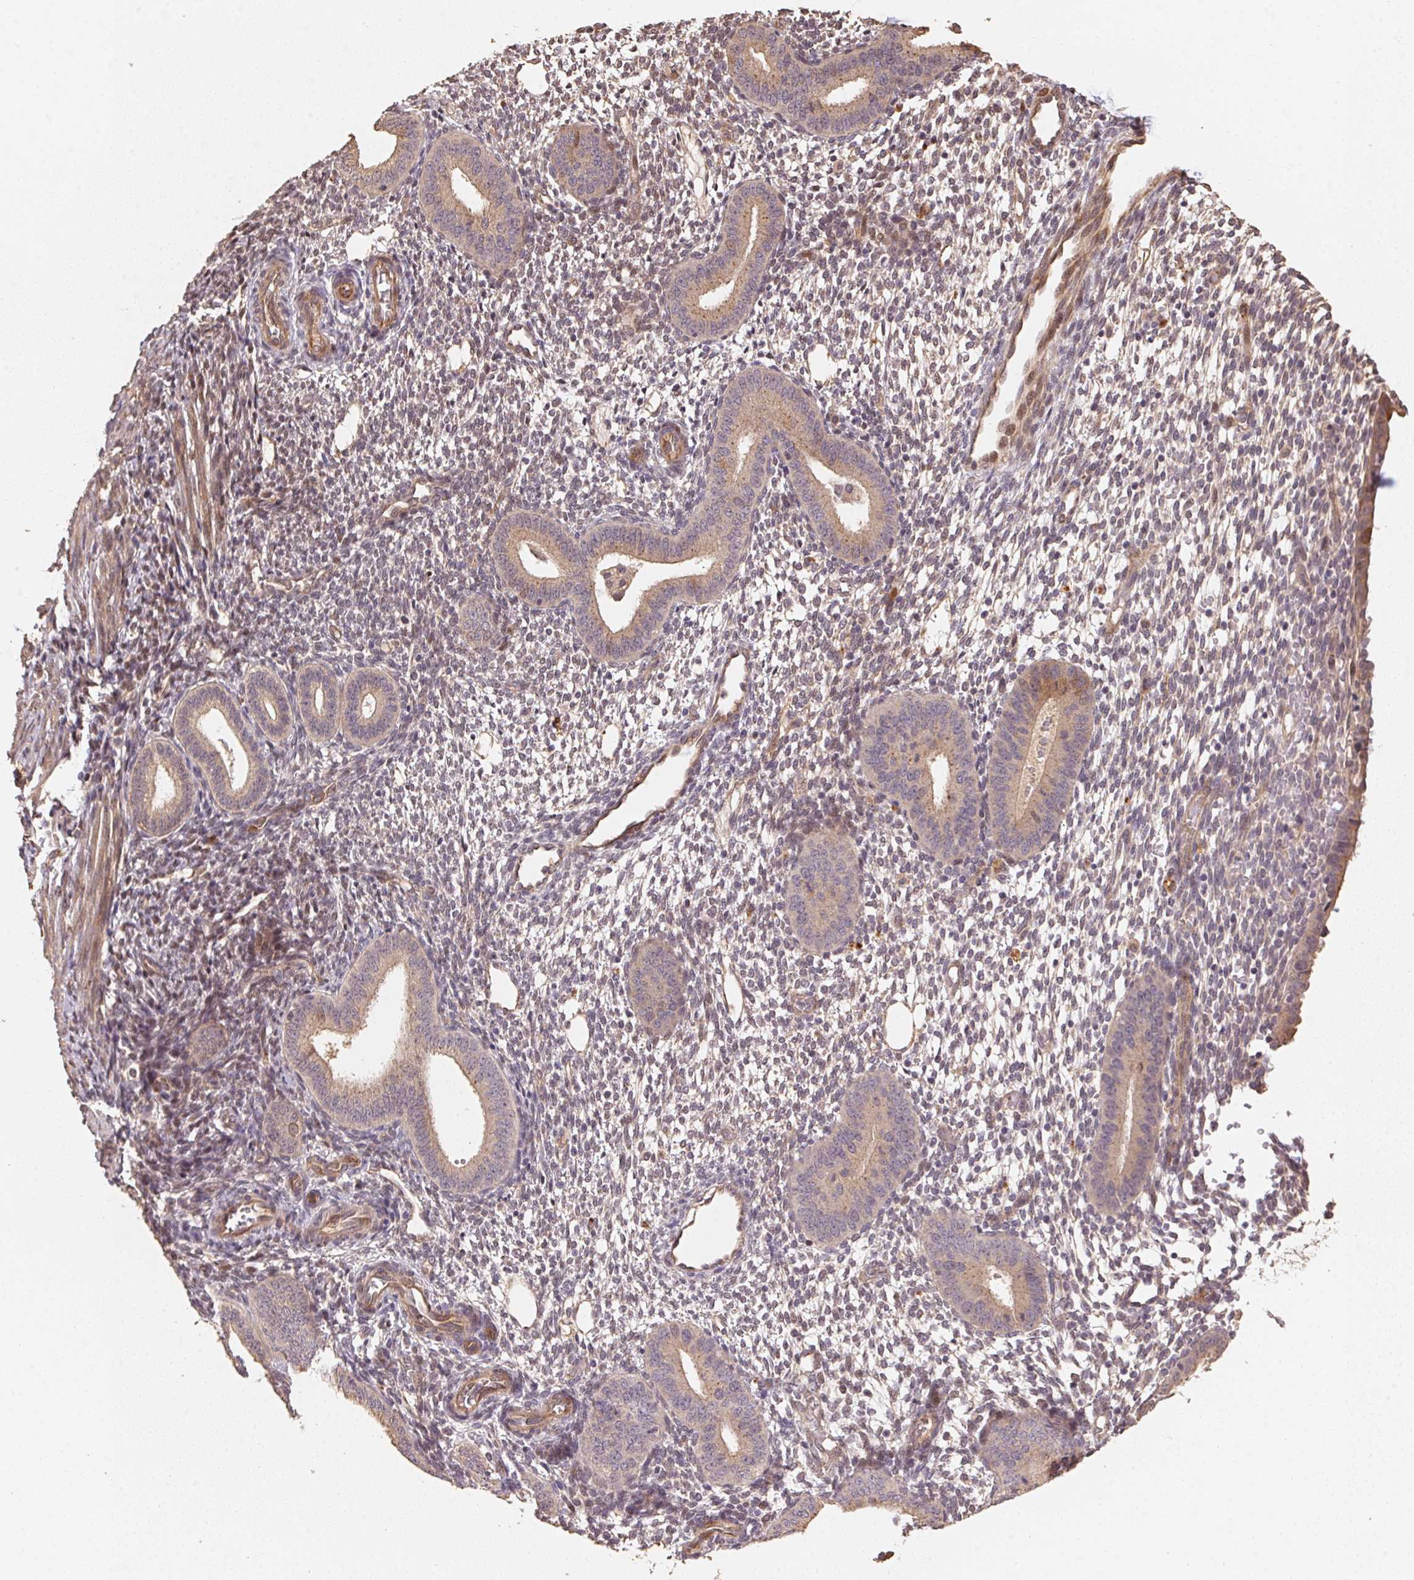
{"staining": {"intensity": "weak", "quantity": "25%-75%", "location": "cytoplasmic/membranous"}, "tissue": "endometrium", "cell_type": "Cells in endometrial stroma", "image_type": "normal", "snomed": [{"axis": "morphology", "description": "Normal tissue, NOS"}, {"axis": "topography", "description": "Endometrium"}], "caption": "A high-resolution histopathology image shows IHC staining of unremarkable endometrium, which demonstrates weak cytoplasmic/membranous staining in about 25%-75% of cells in endometrial stroma.", "gene": "TMEM222", "patient": {"sex": "female", "age": 40}}